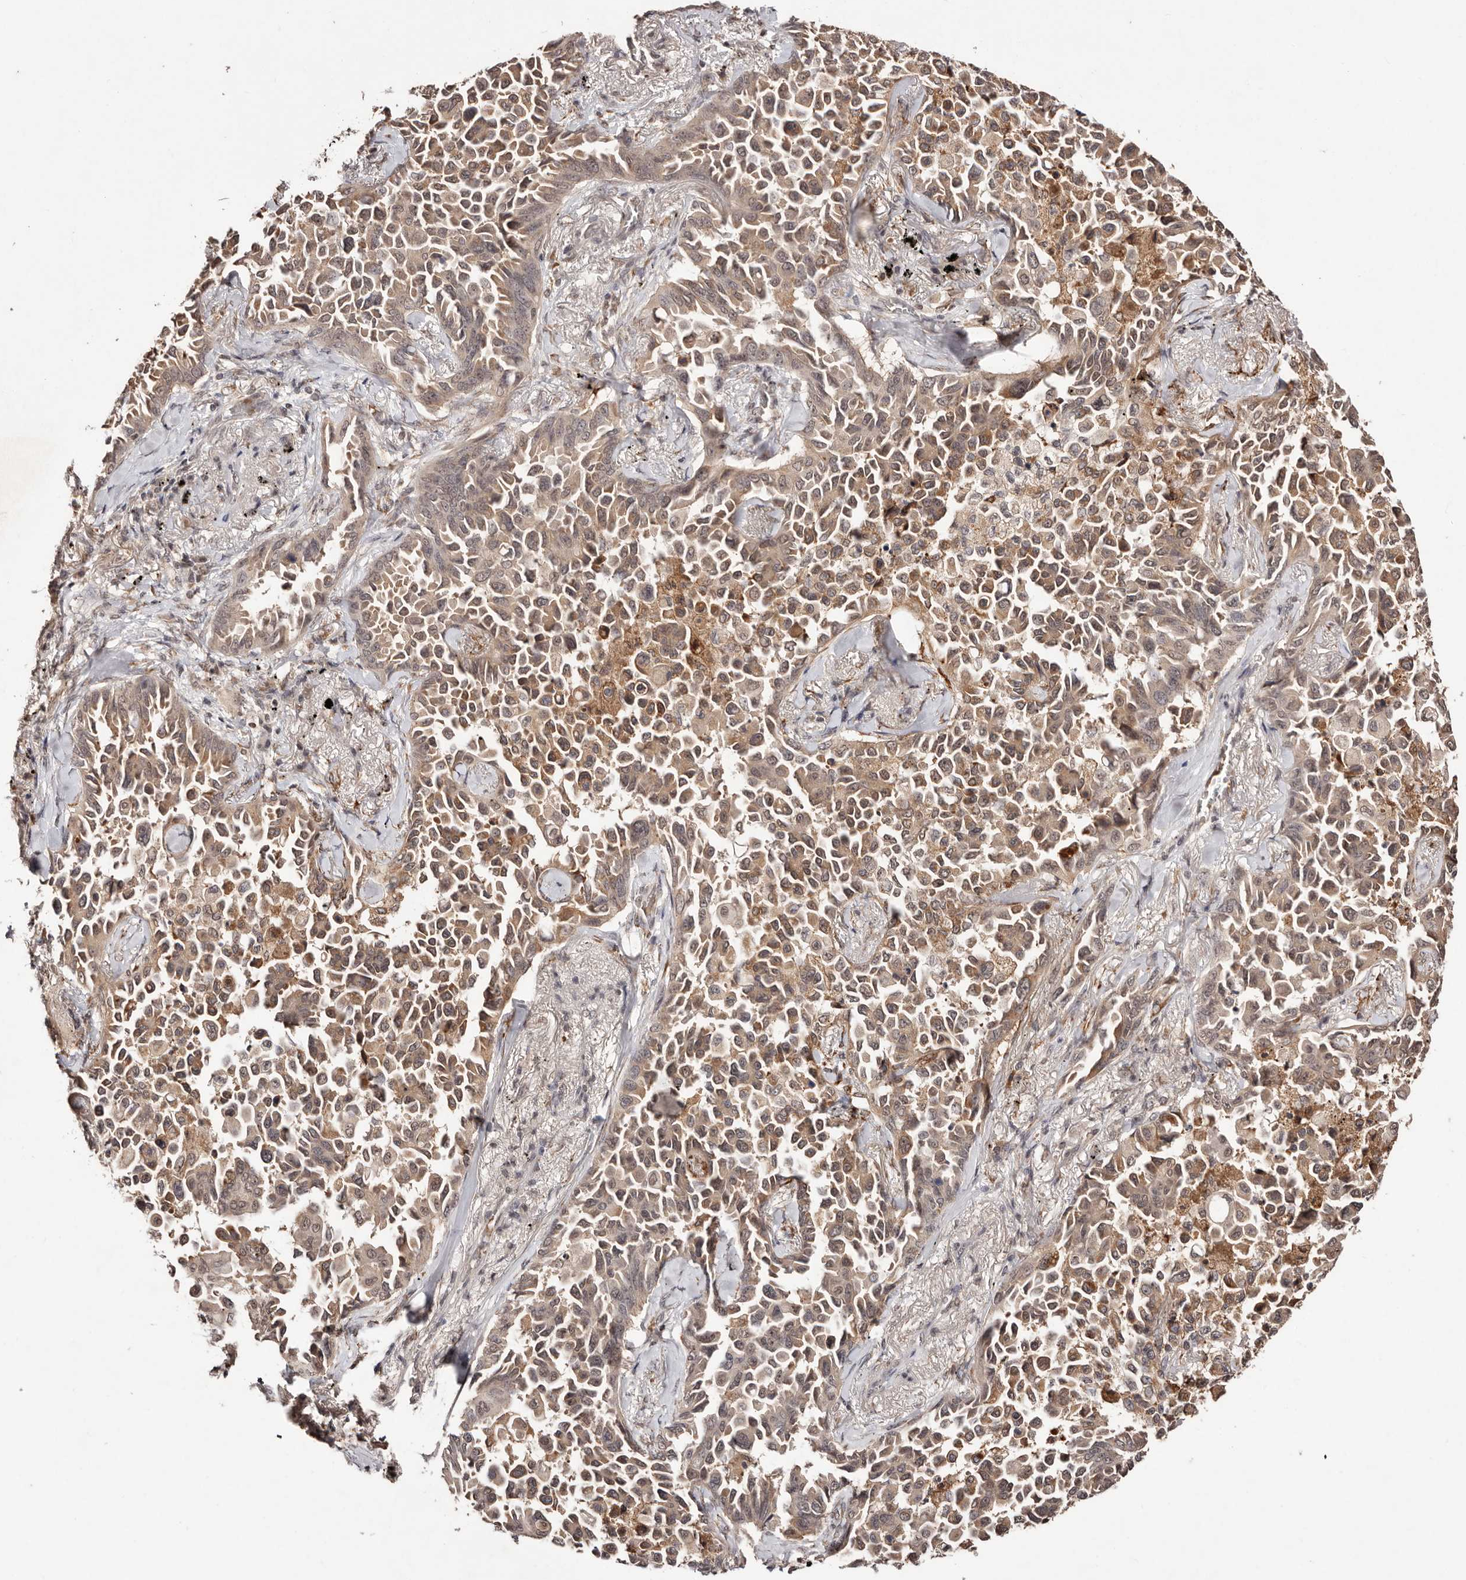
{"staining": {"intensity": "moderate", "quantity": ">75%", "location": "cytoplasmic/membranous"}, "tissue": "lung cancer", "cell_type": "Tumor cells", "image_type": "cancer", "snomed": [{"axis": "morphology", "description": "Adenocarcinoma, NOS"}, {"axis": "topography", "description": "Lung"}], "caption": "Immunohistochemical staining of human lung cancer exhibits medium levels of moderate cytoplasmic/membranous positivity in about >75% of tumor cells.", "gene": "BICRAL", "patient": {"sex": "female", "age": 67}}